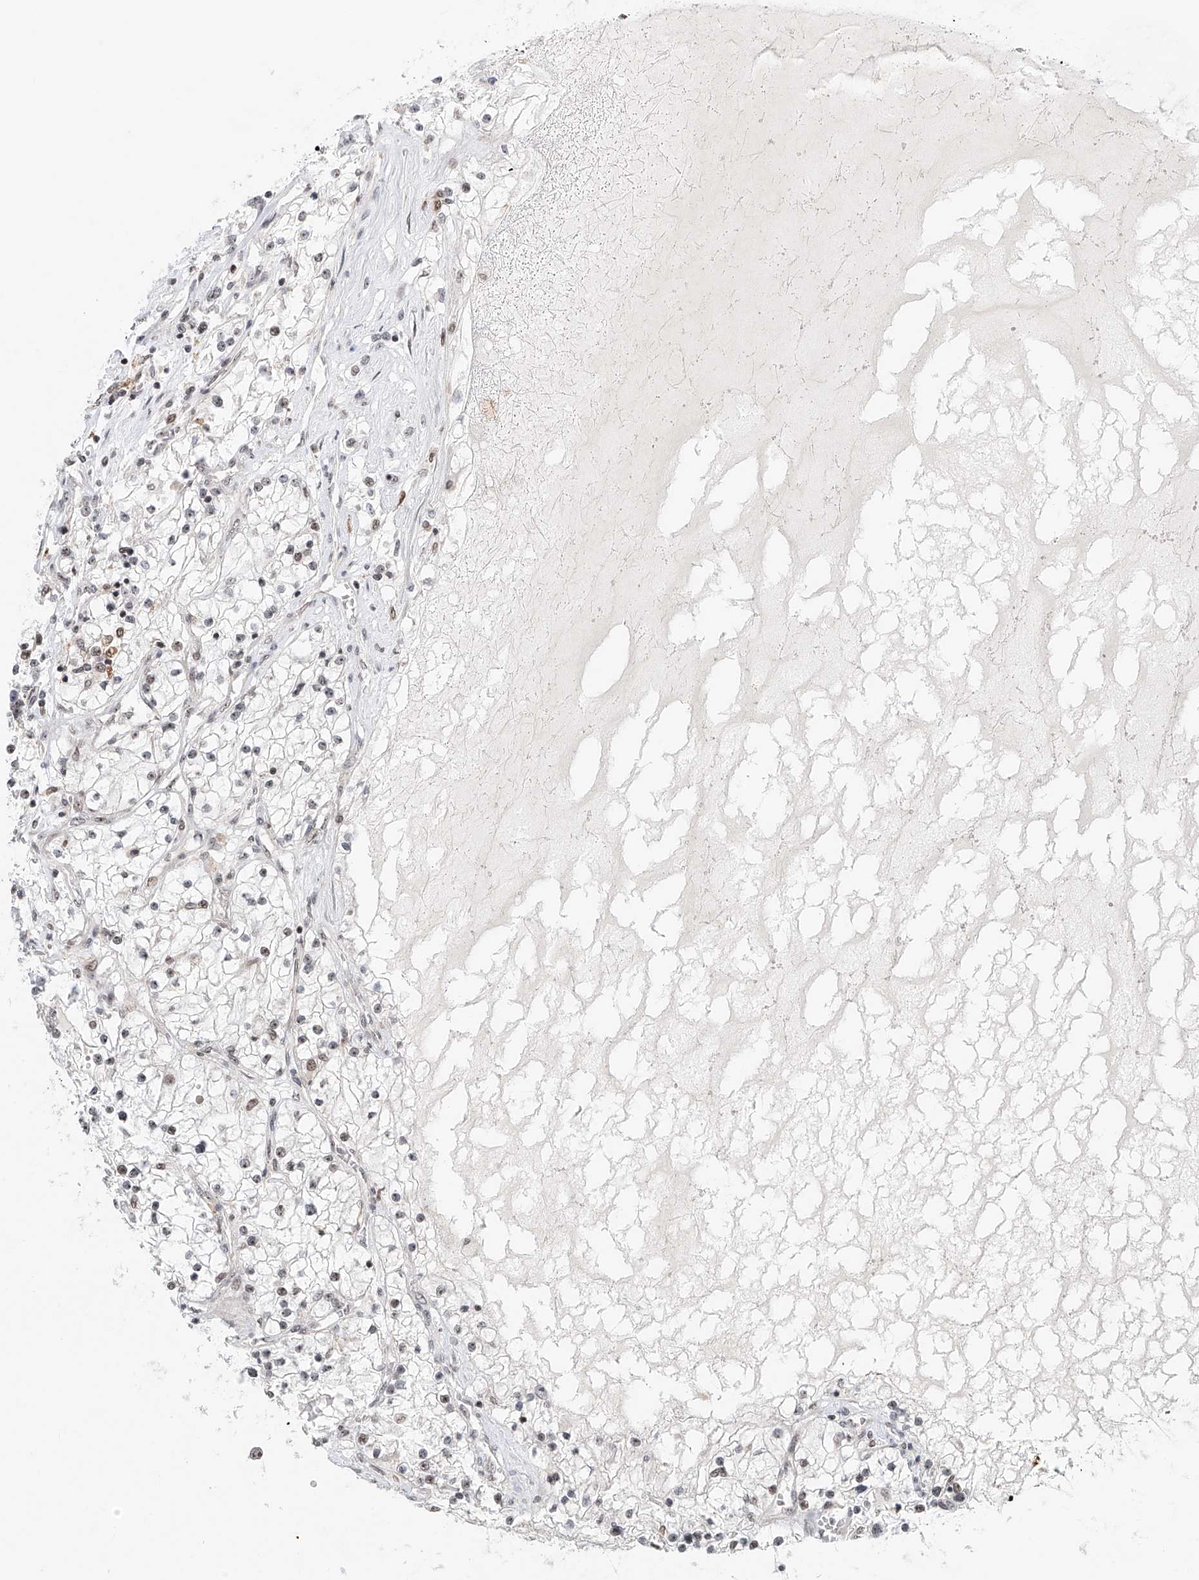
{"staining": {"intensity": "negative", "quantity": "none", "location": "none"}, "tissue": "renal cancer", "cell_type": "Tumor cells", "image_type": "cancer", "snomed": [{"axis": "morphology", "description": "Normal tissue, NOS"}, {"axis": "morphology", "description": "Adenocarcinoma, NOS"}, {"axis": "topography", "description": "Kidney"}], "caption": "Immunohistochemical staining of adenocarcinoma (renal) exhibits no significant staining in tumor cells.", "gene": "PRUNE2", "patient": {"sex": "male", "age": 68}}